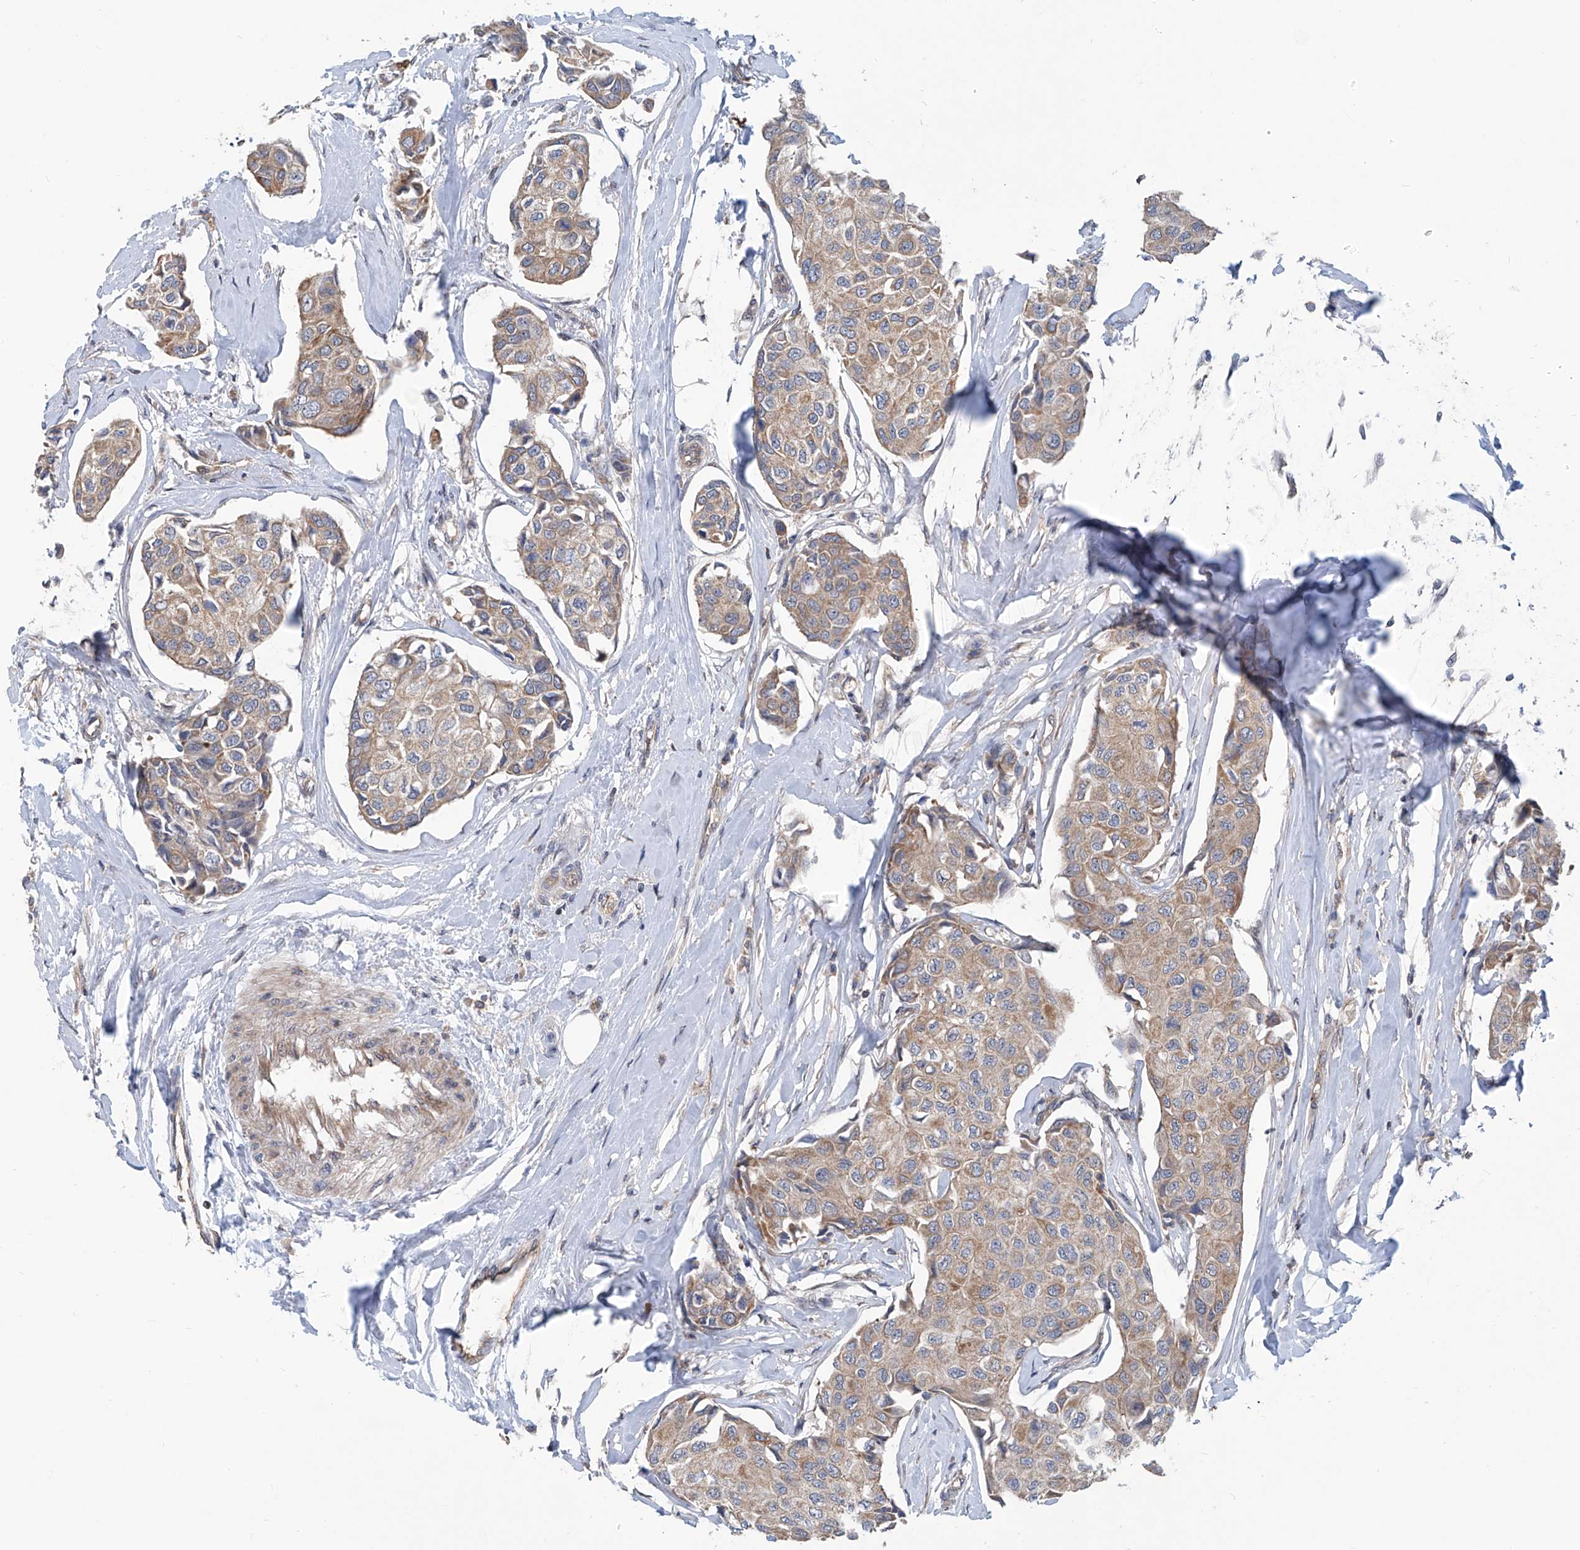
{"staining": {"intensity": "weak", "quantity": ">75%", "location": "cytoplasmic/membranous"}, "tissue": "breast cancer", "cell_type": "Tumor cells", "image_type": "cancer", "snomed": [{"axis": "morphology", "description": "Duct carcinoma"}, {"axis": "topography", "description": "Breast"}], "caption": "Tumor cells reveal low levels of weak cytoplasmic/membranous staining in about >75% of cells in human breast cancer (intraductal carcinoma).", "gene": "EIF2D", "patient": {"sex": "female", "age": 80}}